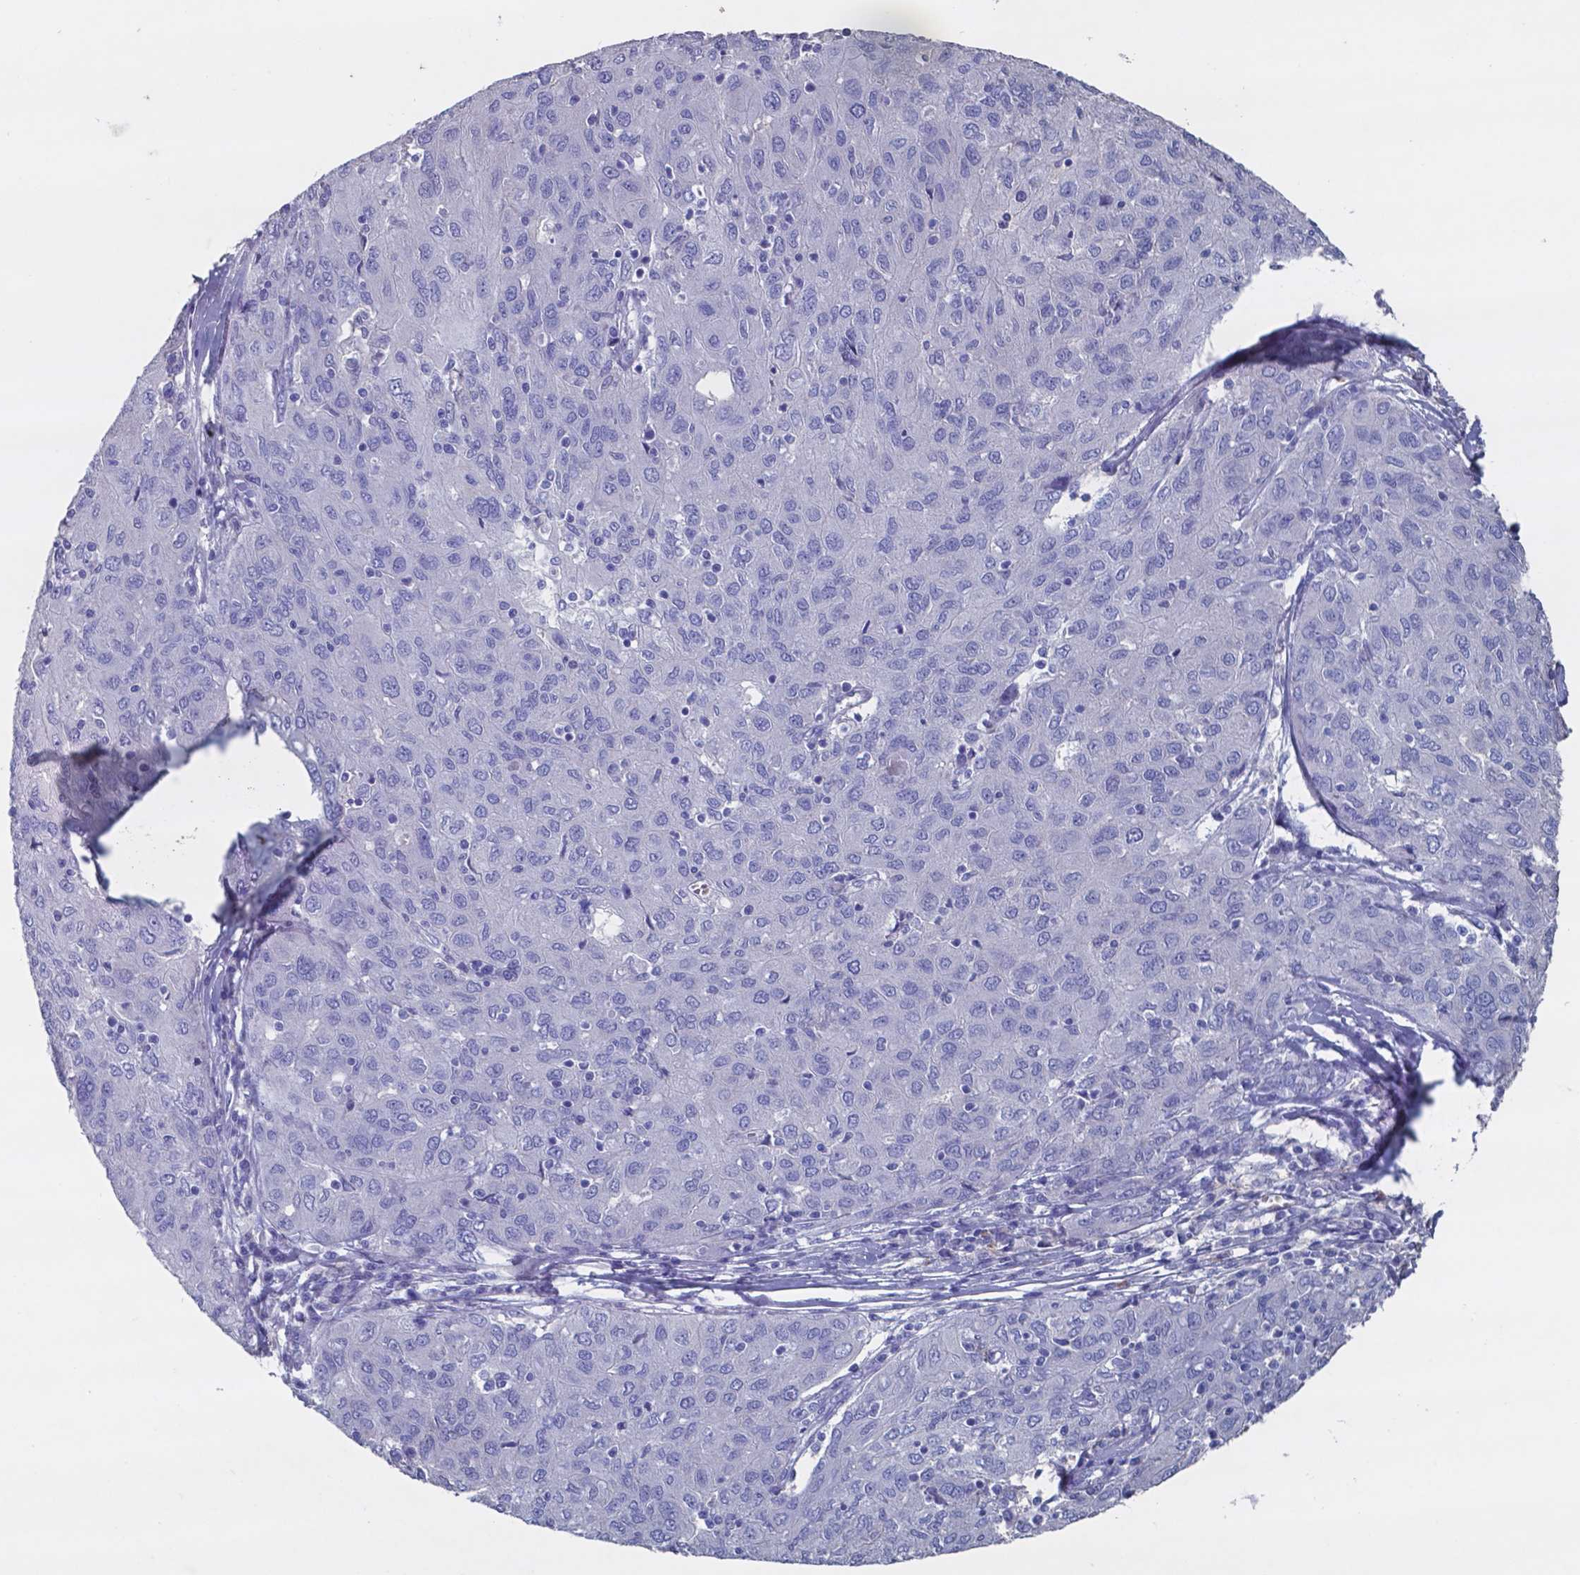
{"staining": {"intensity": "negative", "quantity": "none", "location": "none"}, "tissue": "ovarian cancer", "cell_type": "Tumor cells", "image_type": "cancer", "snomed": [{"axis": "morphology", "description": "Carcinoma, endometroid"}, {"axis": "topography", "description": "Ovary"}], "caption": "This is an immunohistochemistry micrograph of endometroid carcinoma (ovarian). There is no expression in tumor cells.", "gene": "TTR", "patient": {"sex": "female", "age": 50}}